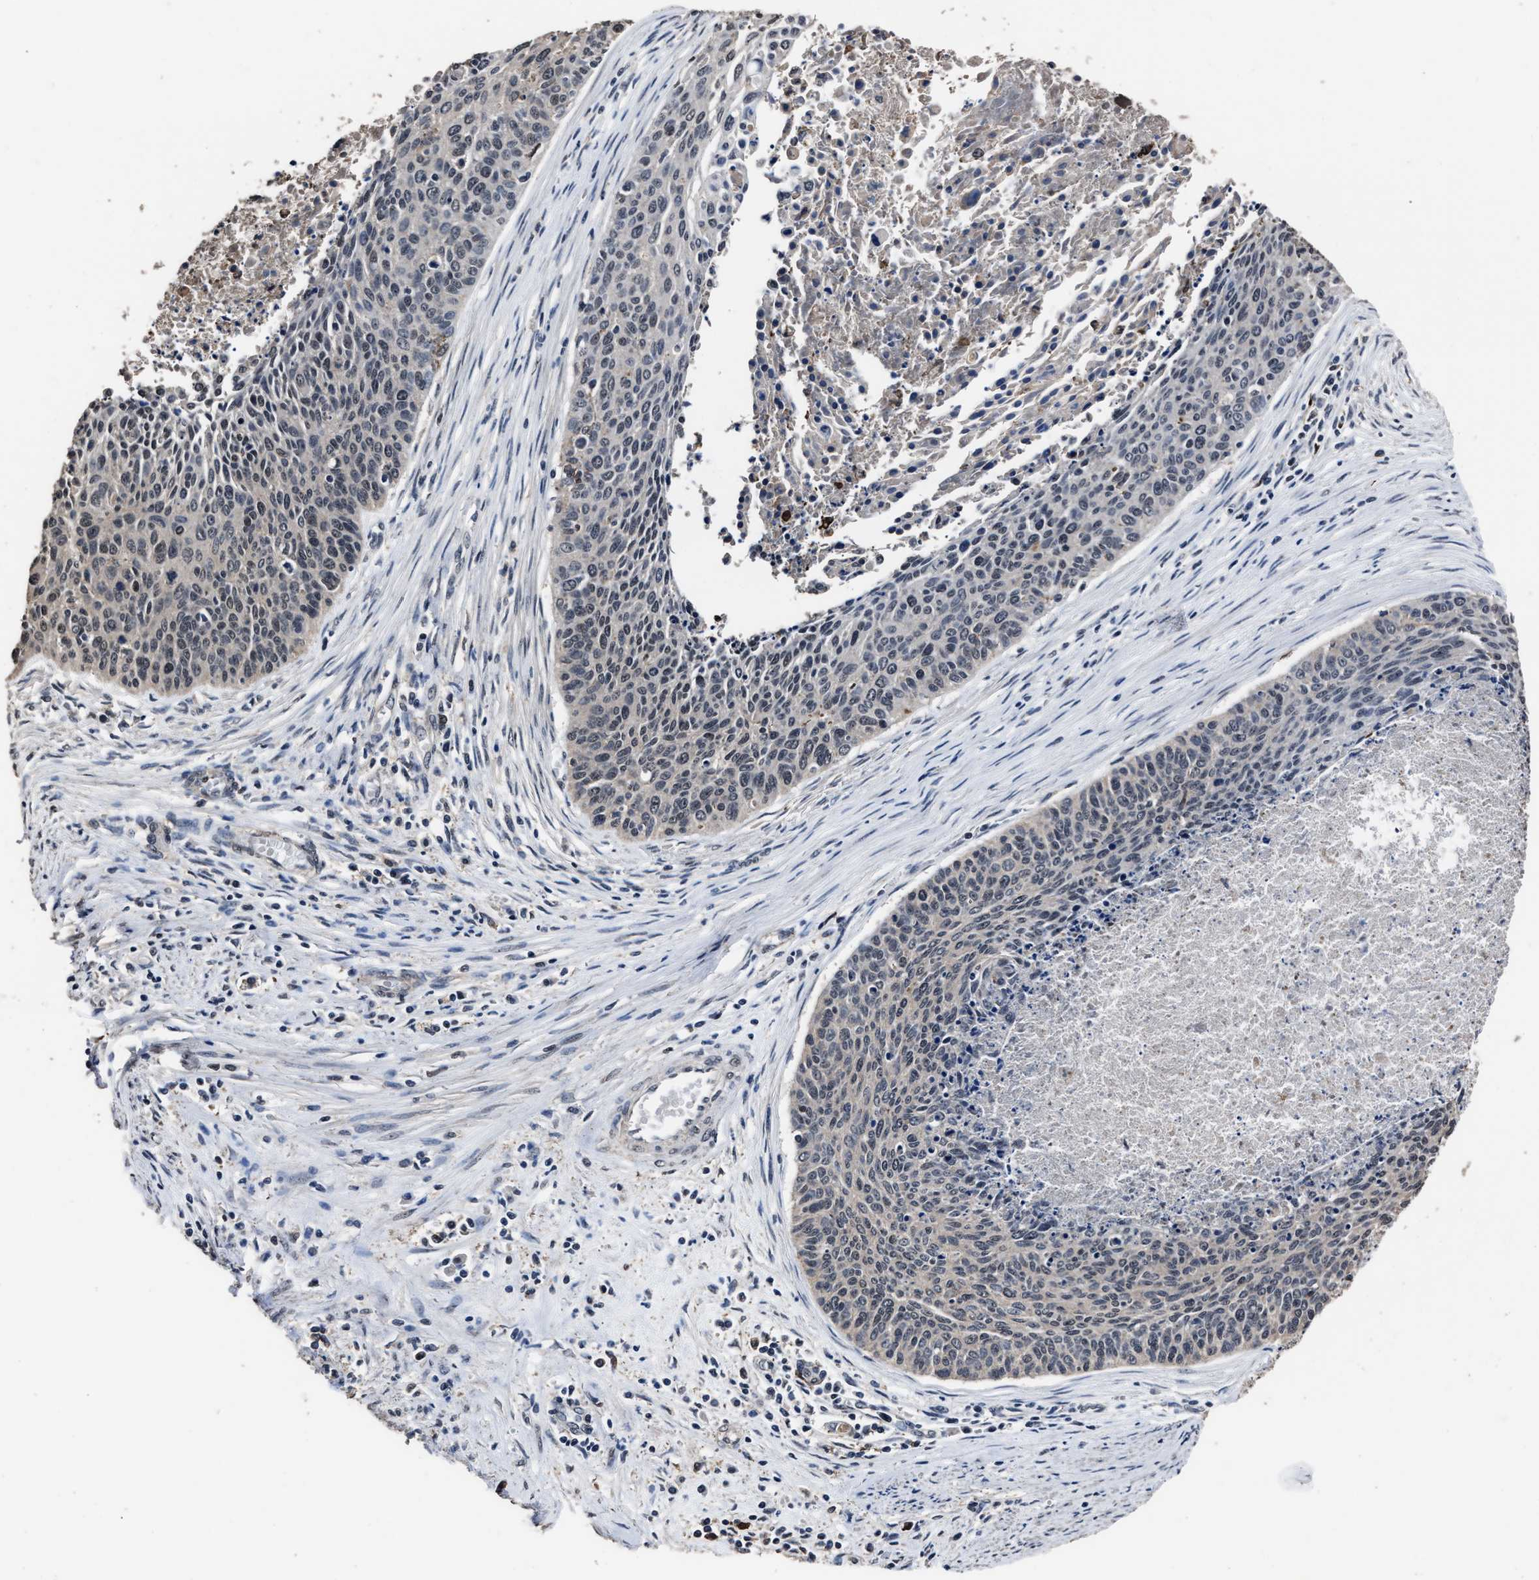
{"staining": {"intensity": "negative", "quantity": "none", "location": "none"}, "tissue": "cervical cancer", "cell_type": "Tumor cells", "image_type": "cancer", "snomed": [{"axis": "morphology", "description": "Squamous cell carcinoma, NOS"}, {"axis": "topography", "description": "Cervix"}], "caption": "High magnification brightfield microscopy of cervical cancer (squamous cell carcinoma) stained with DAB (brown) and counterstained with hematoxylin (blue): tumor cells show no significant expression.", "gene": "RSBN1L", "patient": {"sex": "female", "age": 55}}